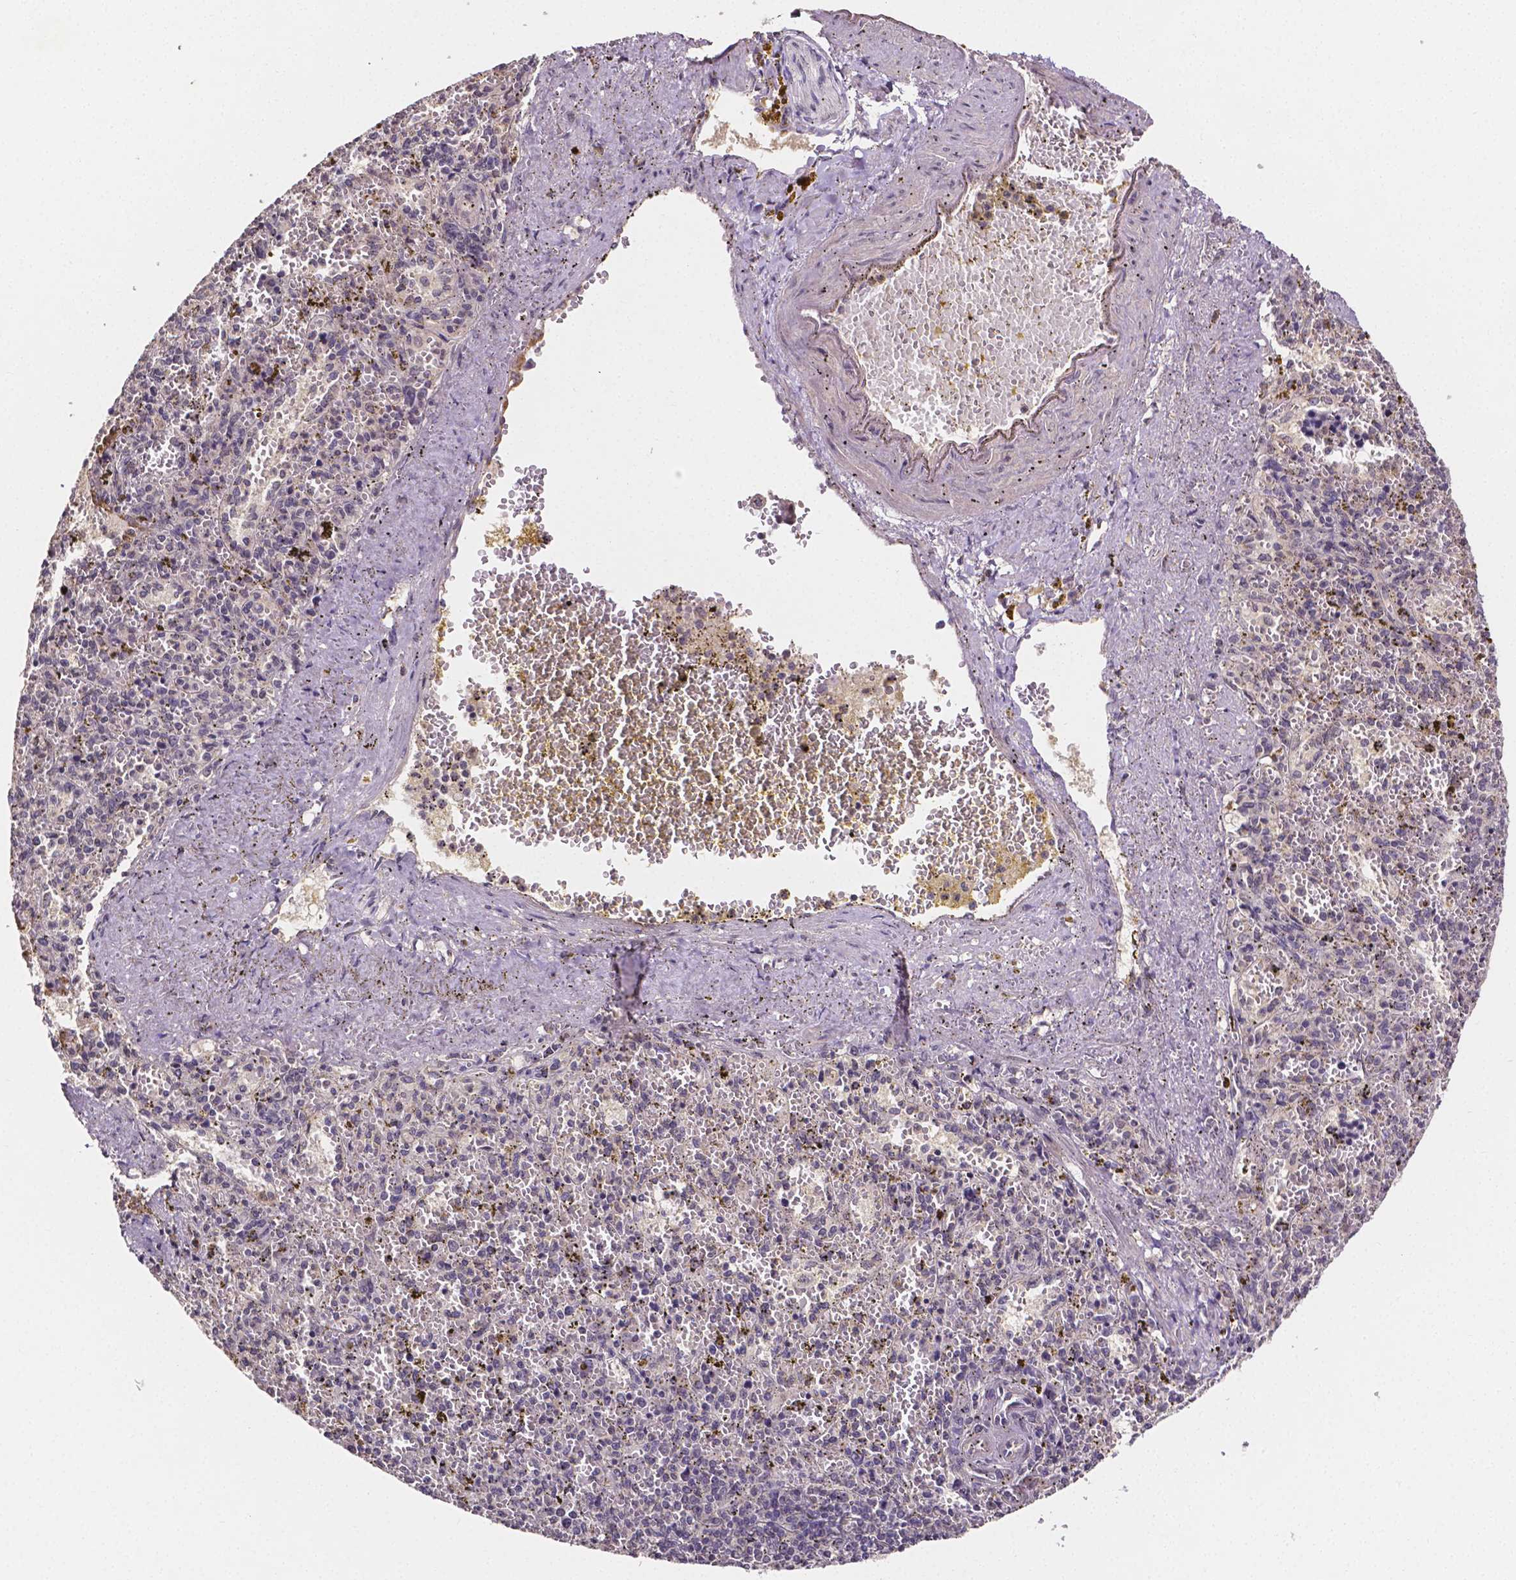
{"staining": {"intensity": "negative", "quantity": "none", "location": "none"}, "tissue": "spleen", "cell_type": "Cells in red pulp", "image_type": "normal", "snomed": [{"axis": "morphology", "description": "Normal tissue, NOS"}, {"axis": "topography", "description": "Spleen"}], "caption": "Protein analysis of unremarkable spleen exhibits no significant expression in cells in red pulp.", "gene": "NRGN", "patient": {"sex": "female", "age": 50}}